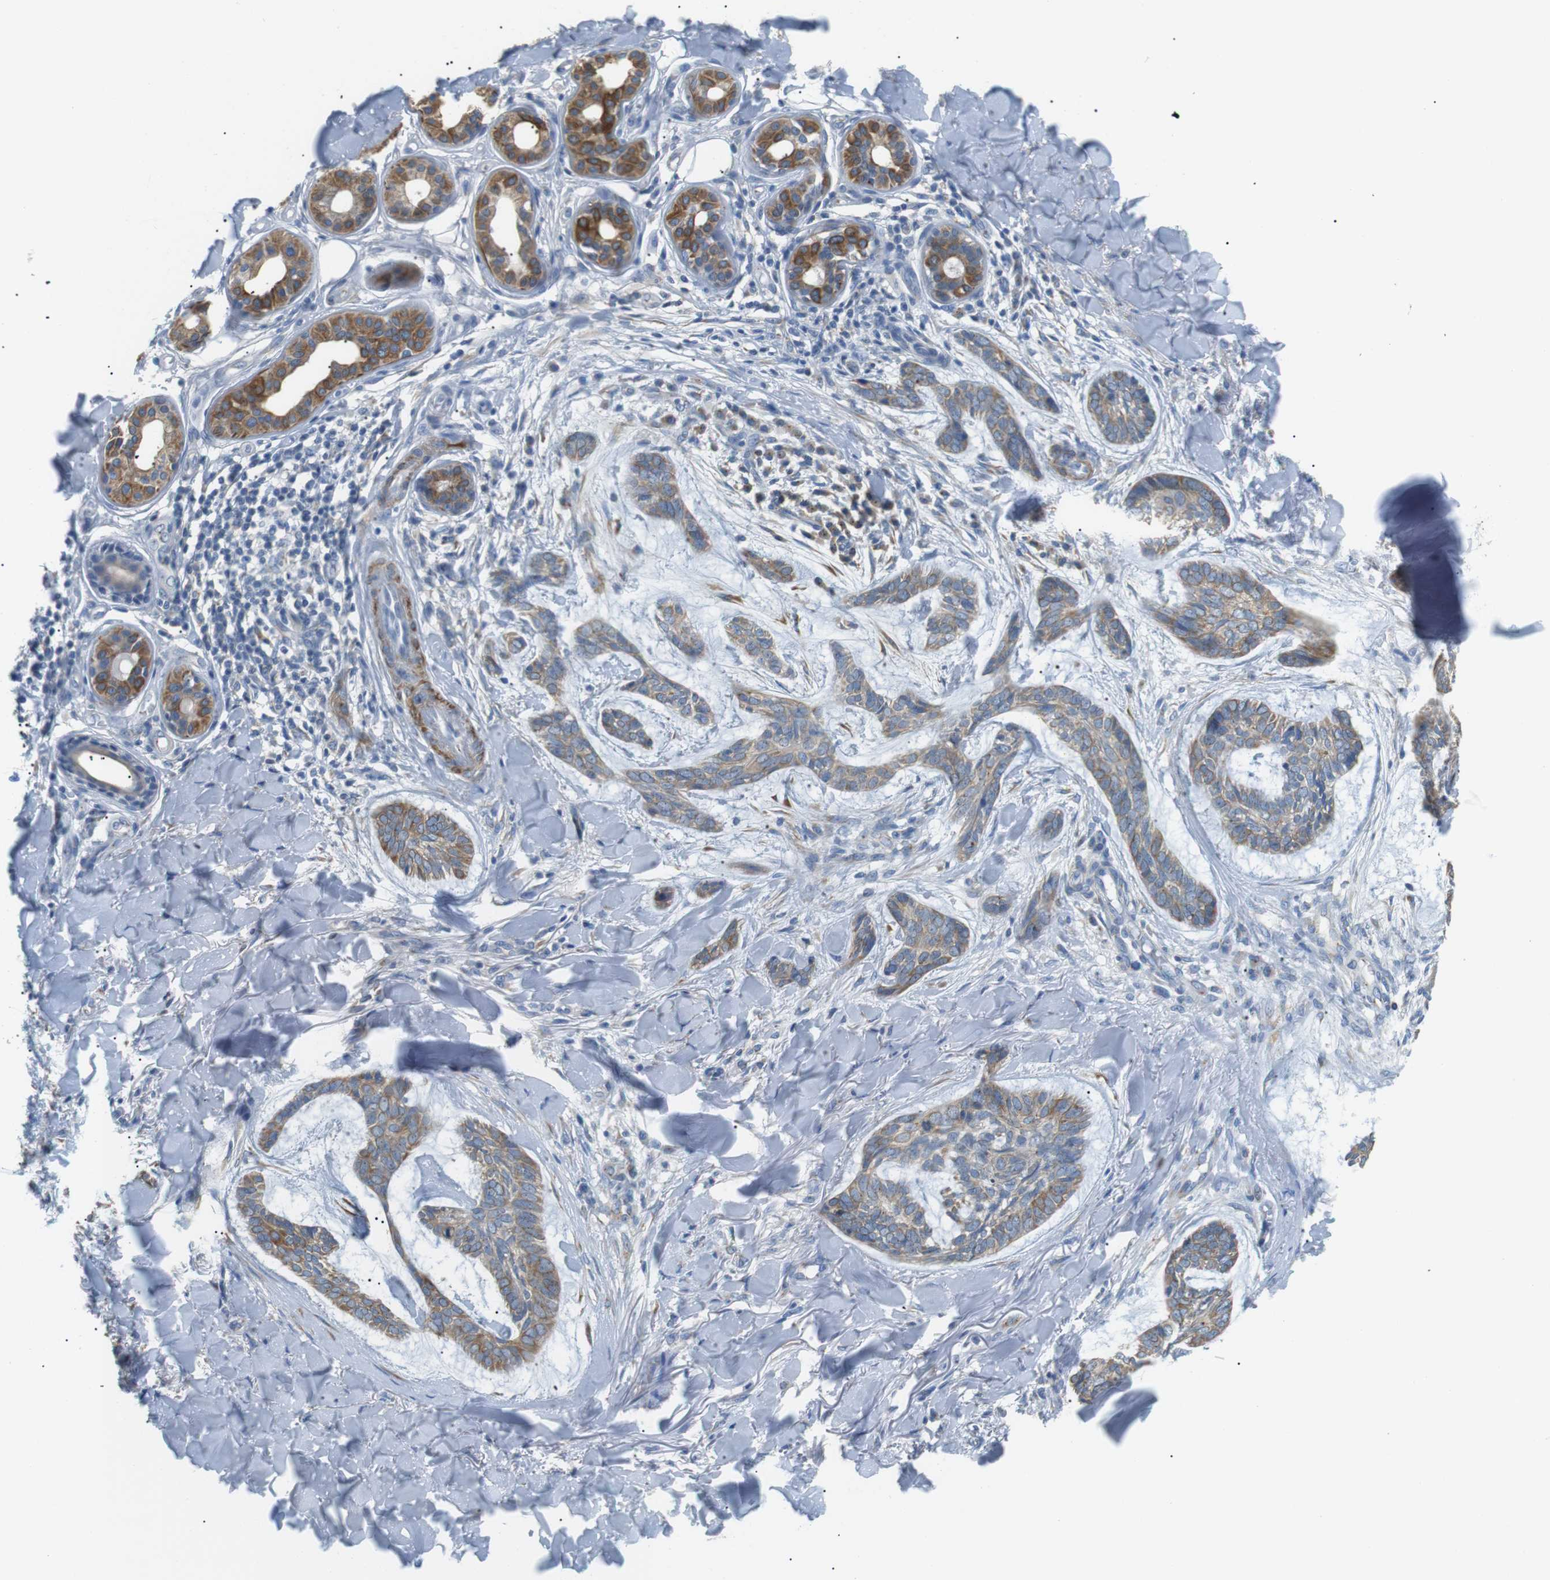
{"staining": {"intensity": "weak", "quantity": ">75%", "location": "cytoplasmic/membranous"}, "tissue": "skin cancer", "cell_type": "Tumor cells", "image_type": "cancer", "snomed": [{"axis": "morphology", "description": "Basal cell carcinoma"}, {"axis": "topography", "description": "Skin"}], "caption": "Skin cancer stained with DAB (3,3'-diaminobenzidine) IHC reveals low levels of weak cytoplasmic/membranous expression in about >75% of tumor cells.", "gene": "UNC5CL", "patient": {"sex": "male", "age": 43}}